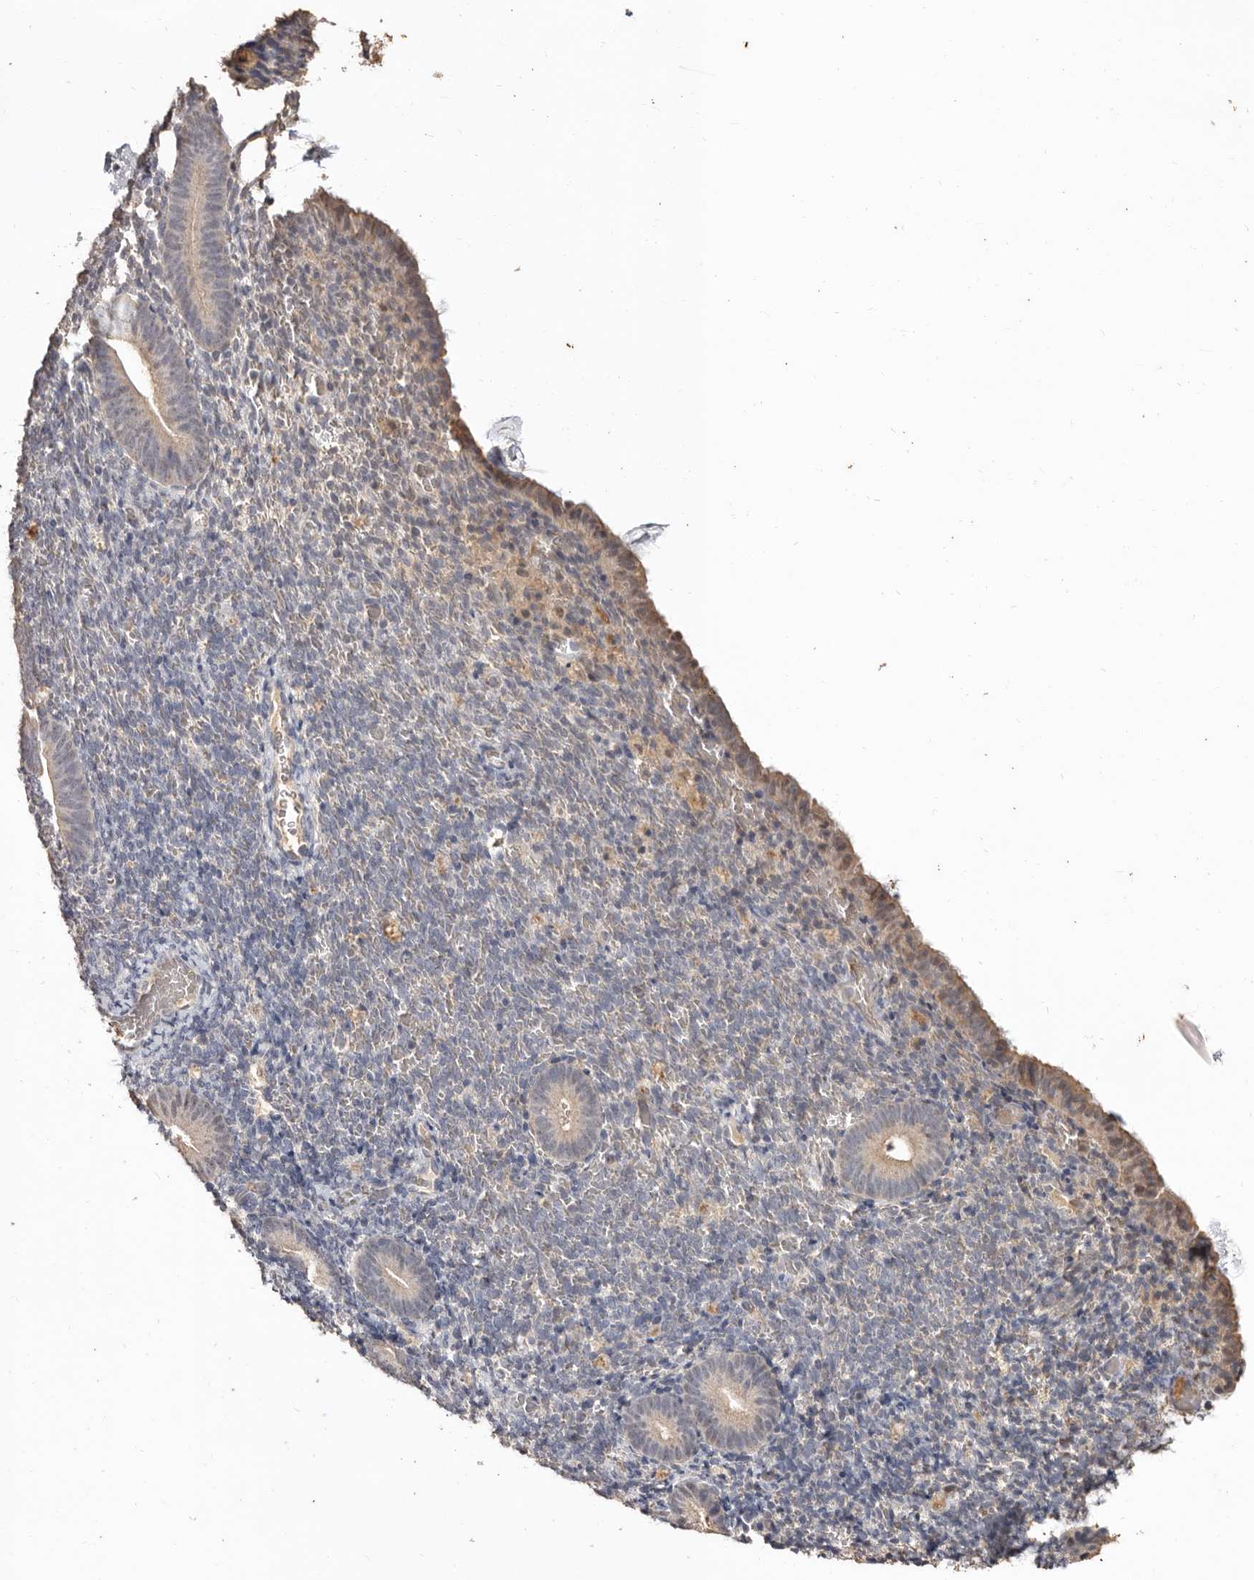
{"staining": {"intensity": "negative", "quantity": "none", "location": "none"}, "tissue": "endometrium", "cell_type": "Cells in endometrial stroma", "image_type": "normal", "snomed": [{"axis": "morphology", "description": "Normal tissue, NOS"}, {"axis": "topography", "description": "Endometrium"}], "caption": "High magnification brightfield microscopy of unremarkable endometrium stained with DAB (3,3'-diaminobenzidine) (brown) and counterstained with hematoxylin (blue): cells in endometrial stroma show no significant expression.", "gene": "INAVA", "patient": {"sex": "female", "age": 51}}